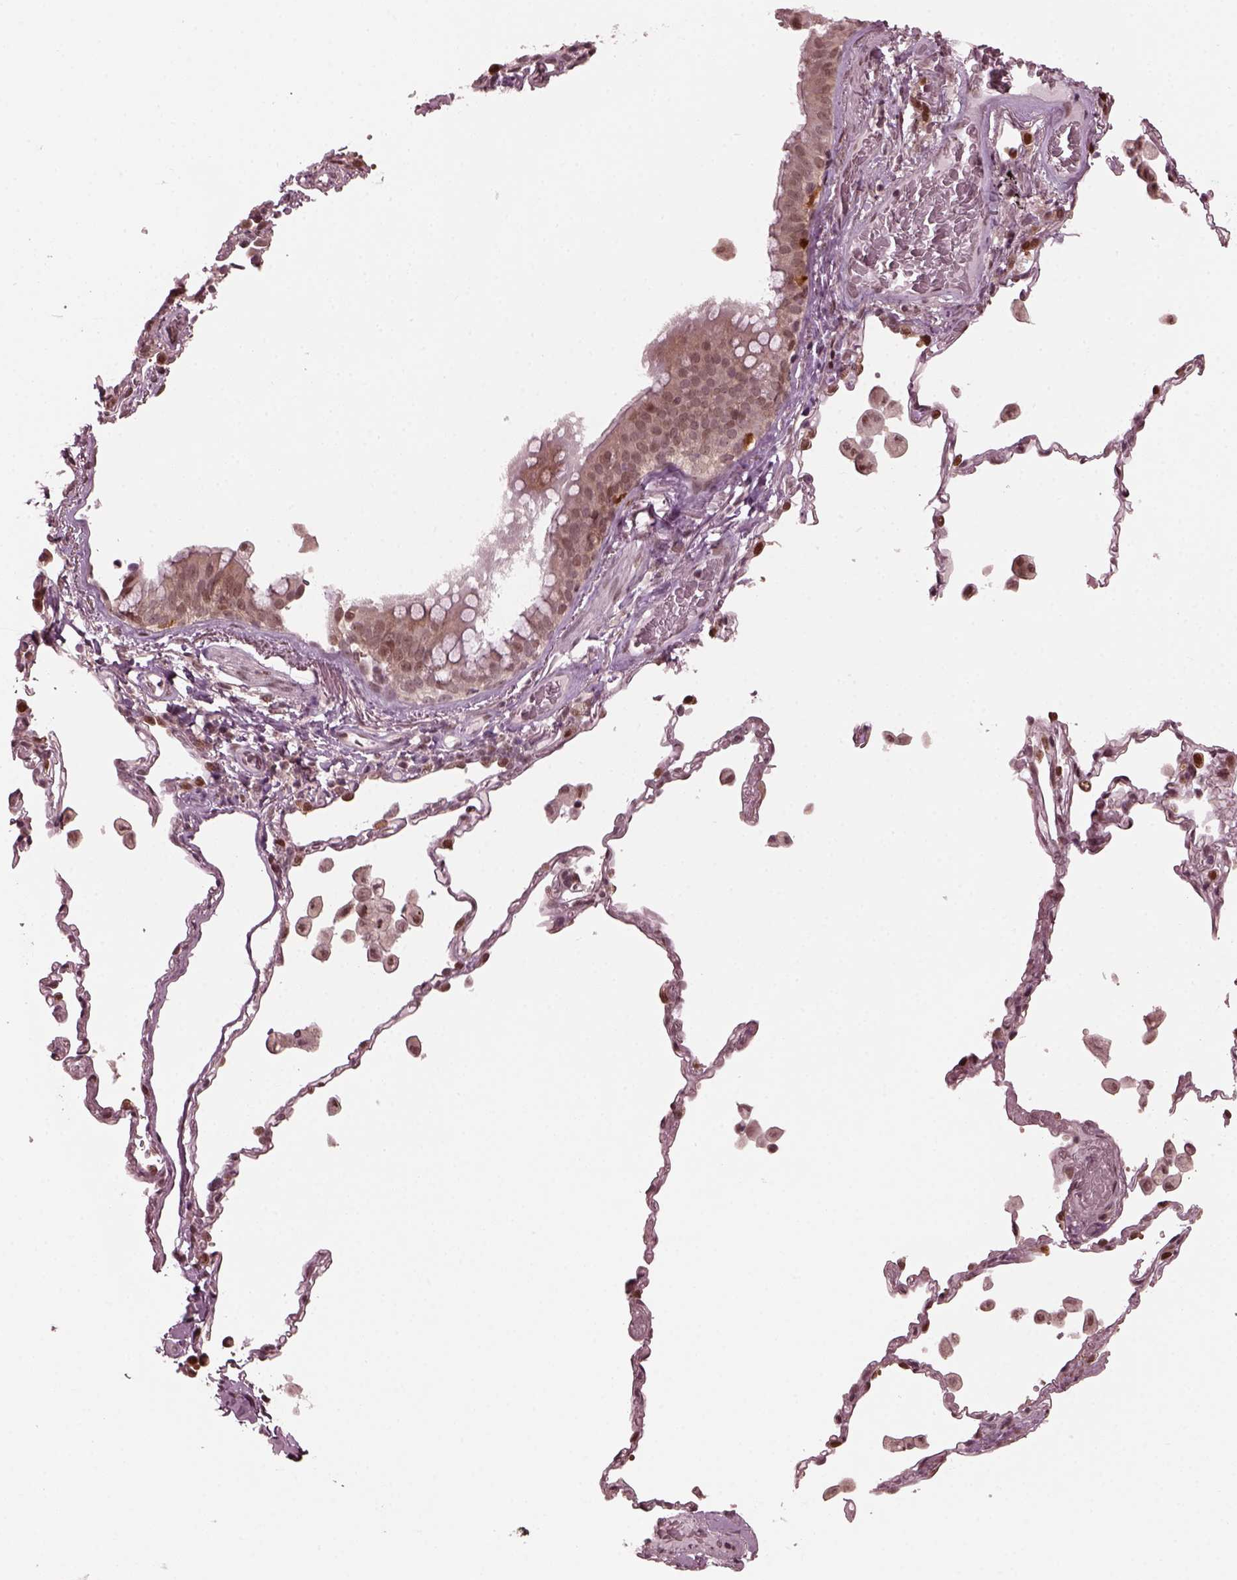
{"staining": {"intensity": "weak", "quantity": "25%-75%", "location": "cytoplasmic/membranous,nuclear"}, "tissue": "bronchus", "cell_type": "Respiratory epithelial cells", "image_type": "normal", "snomed": [{"axis": "morphology", "description": "Normal tissue, NOS"}, {"axis": "topography", "description": "Bronchus"}, {"axis": "topography", "description": "Lung"}], "caption": "Immunohistochemistry of benign bronchus shows low levels of weak cytoplasmic/membranous,nuclear staining in approximately 25%-75% of respiratory epithelial cells.", "gene": "TRIB3", "patient": {"sex": "male", "age": 54}}